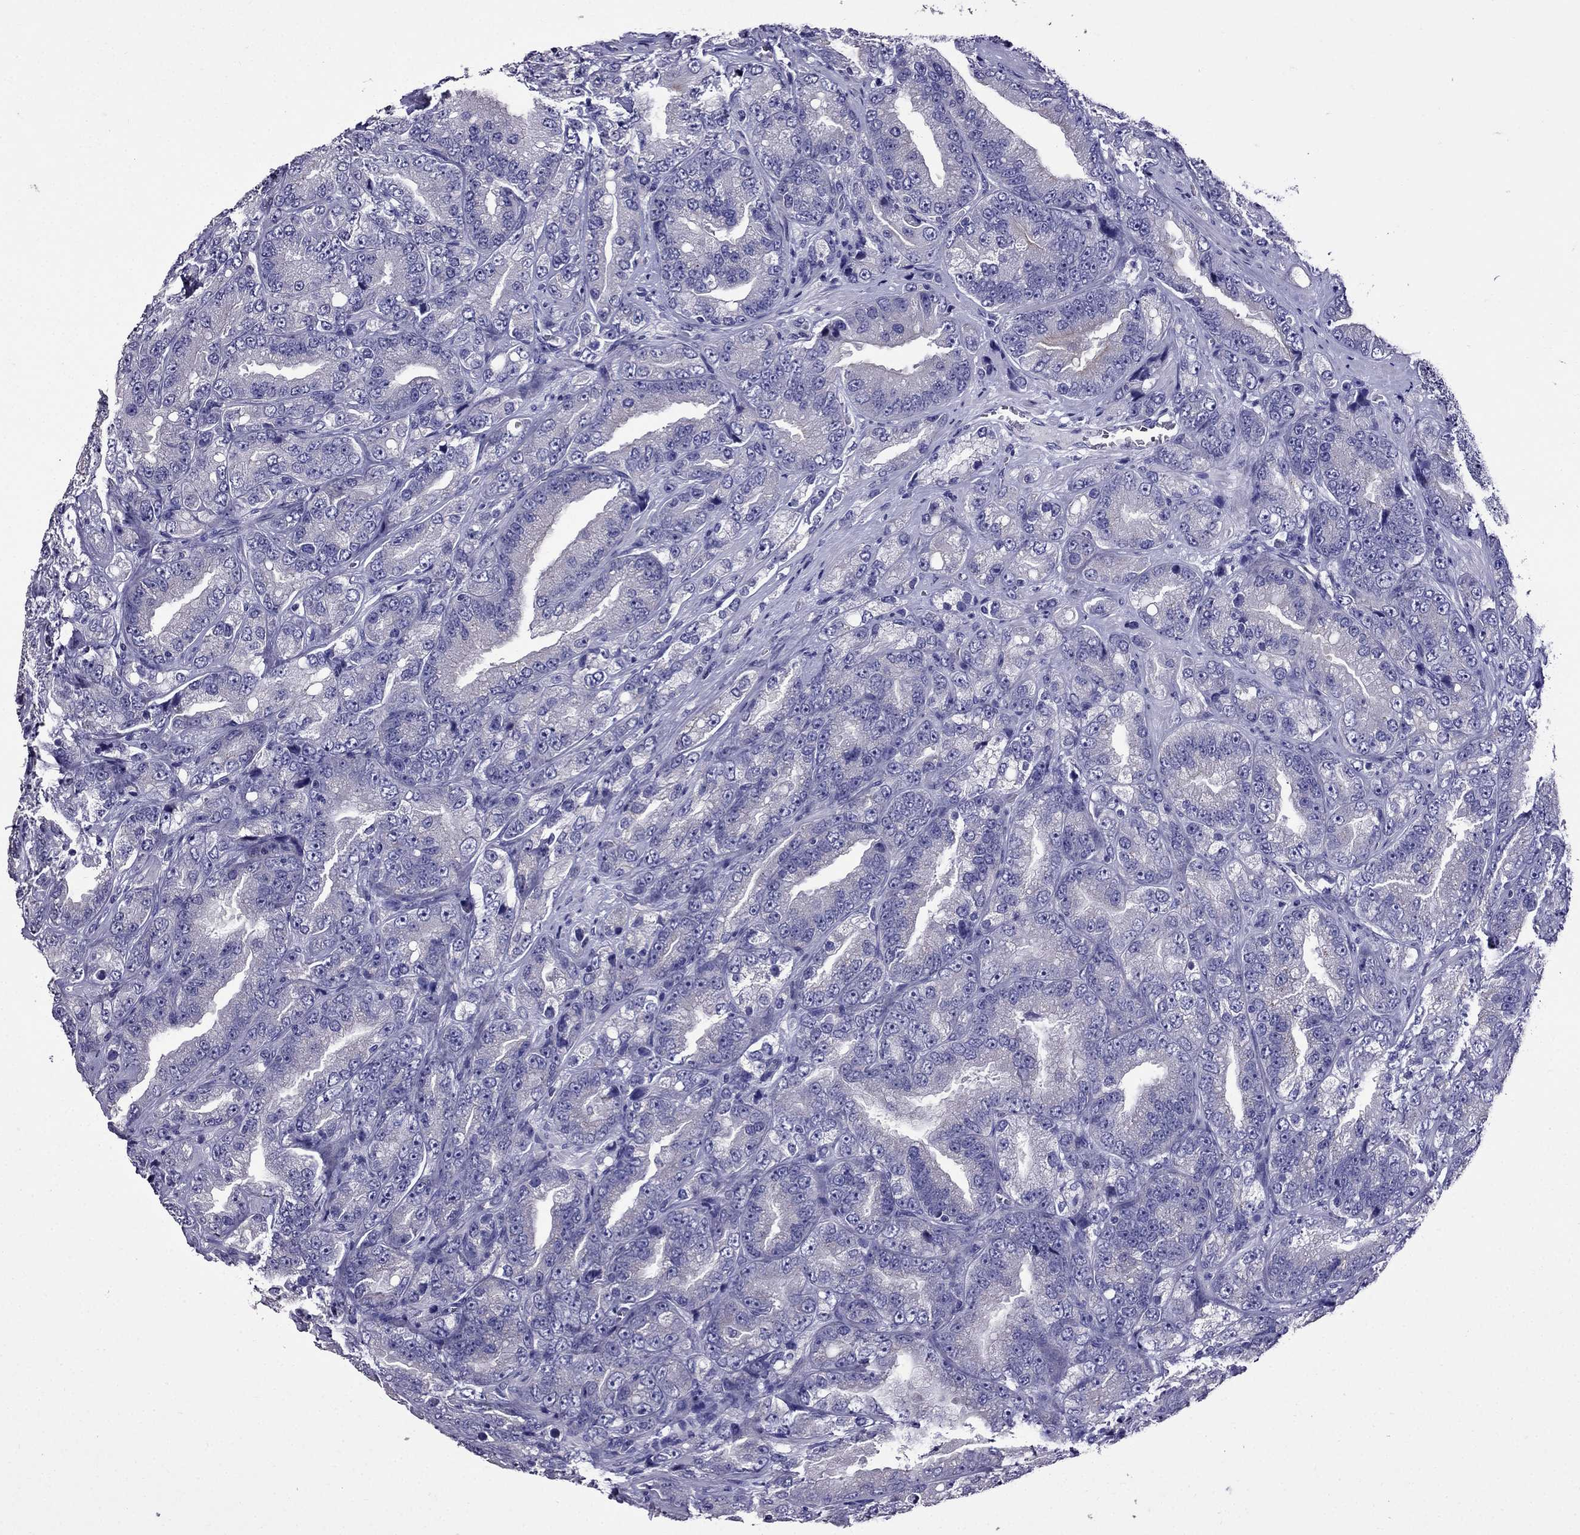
{"staining": {"intensity": "negative", "quantity": "none", "location": "none"}, "tissue": "prostate cancer", "cell_type": "Tumor cells", "image_type": "cancer", "snomed": [{"axis": "morphology", "description": "Adenocarcinoma, NOS"}, {"axis": "topography", "description": "Prostate"}], "caption": "Prostate cancer stained for a protein using IHC displays no positivity tumor cells.", "gene": "OXCT2", "patient": {"sex": "male", "age": 63}}